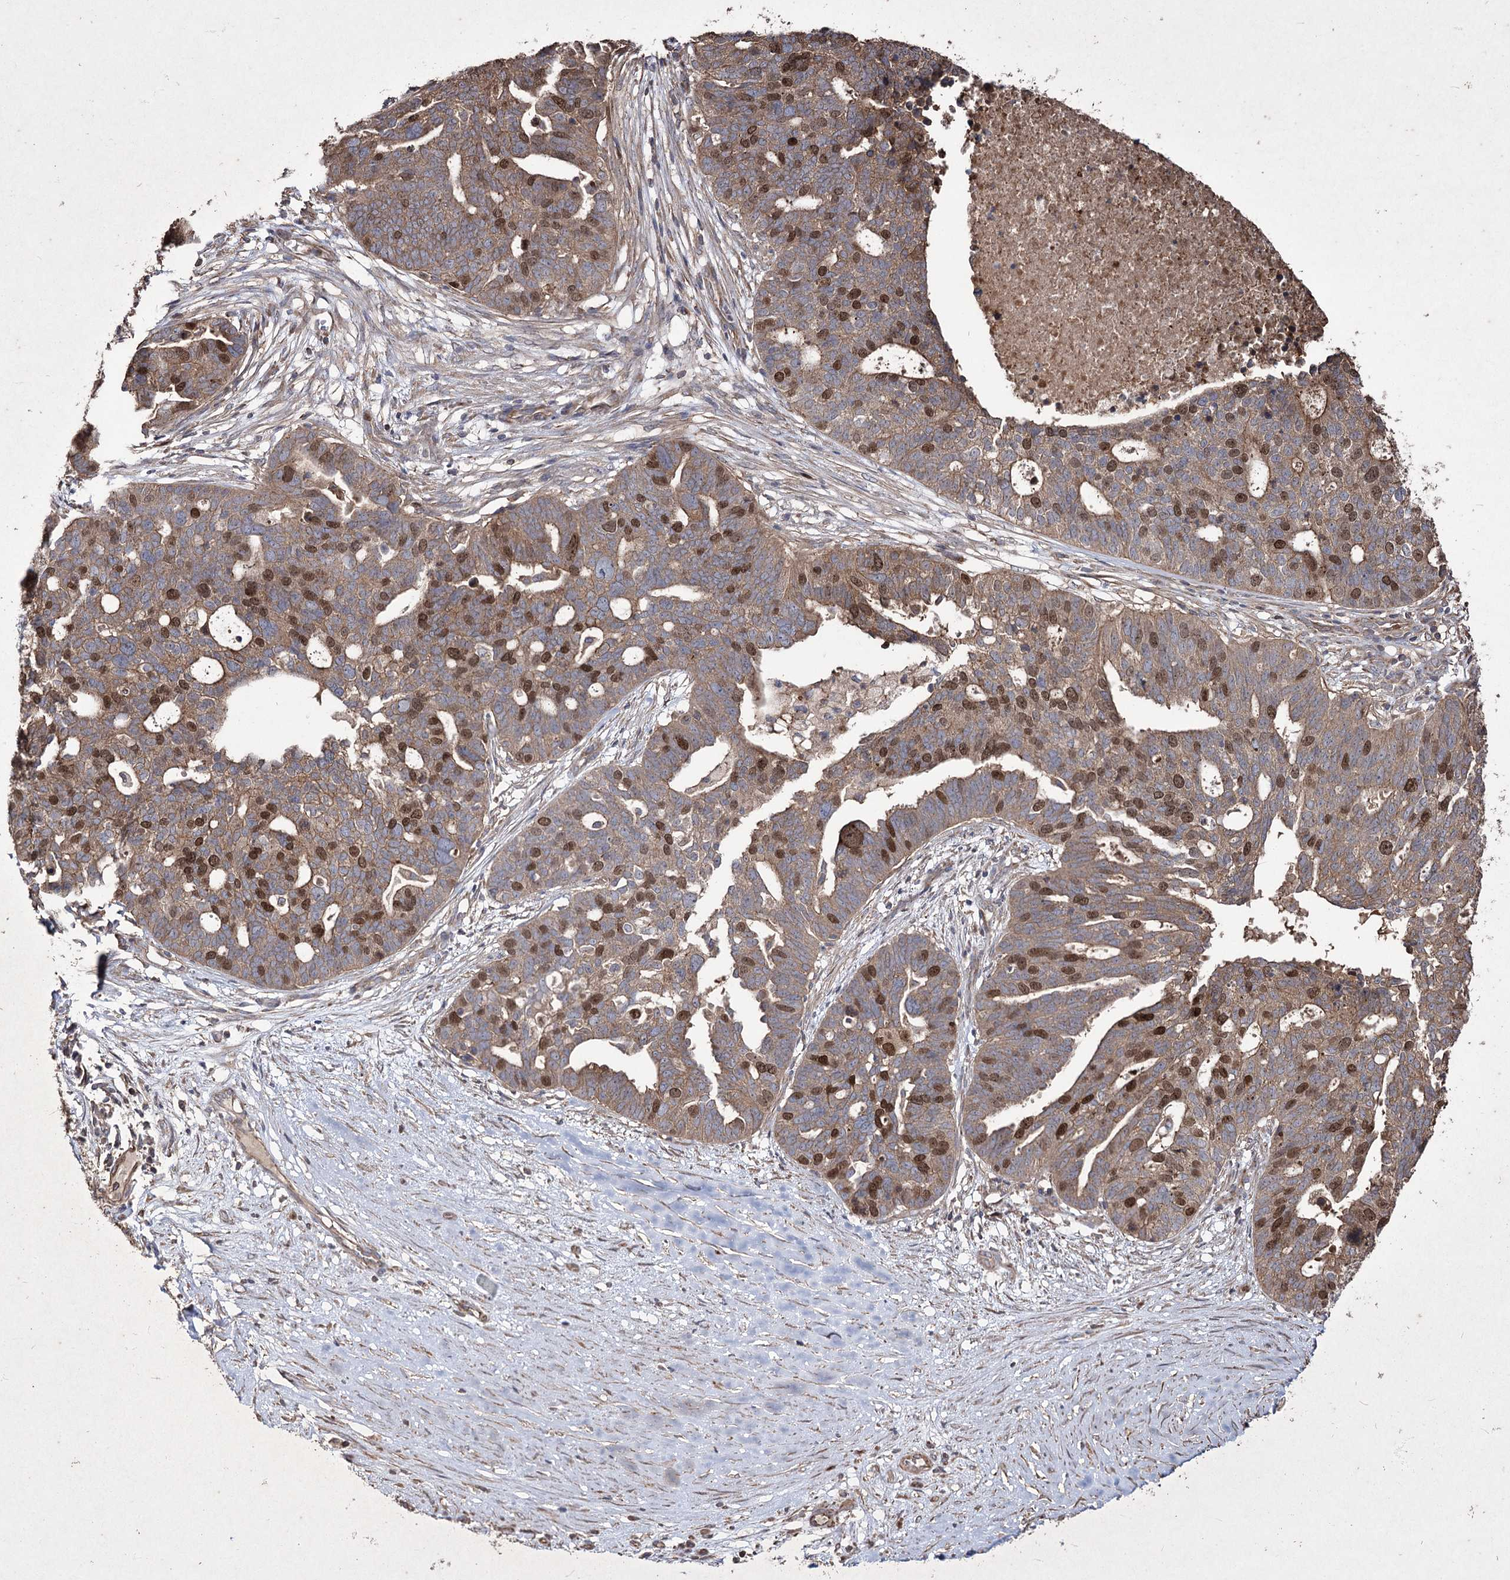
{"staining": {"intensity": "moderate", "quantity": ">75%", "location": "cytoplasmic/membranous,nuclear"}, "tissue": "ovarian cancer", "cell_type": "Tumor cells", "image_type": "cancer", "snomed": [{"axis": "morphology", "description": "Cystadenocarcinoma, serous, NOS"}, {"axis": "topography", "description": "Ovary"}], "caption": "Immunohistochemistry (IHC) of ovarian cancer exhibits medium levels of moderate cytoplasmic/membranous and nuclear staining in about >75% of tumor cells.", "gene": "PRC1", "patient": {"sex": "female", "age": 59}}